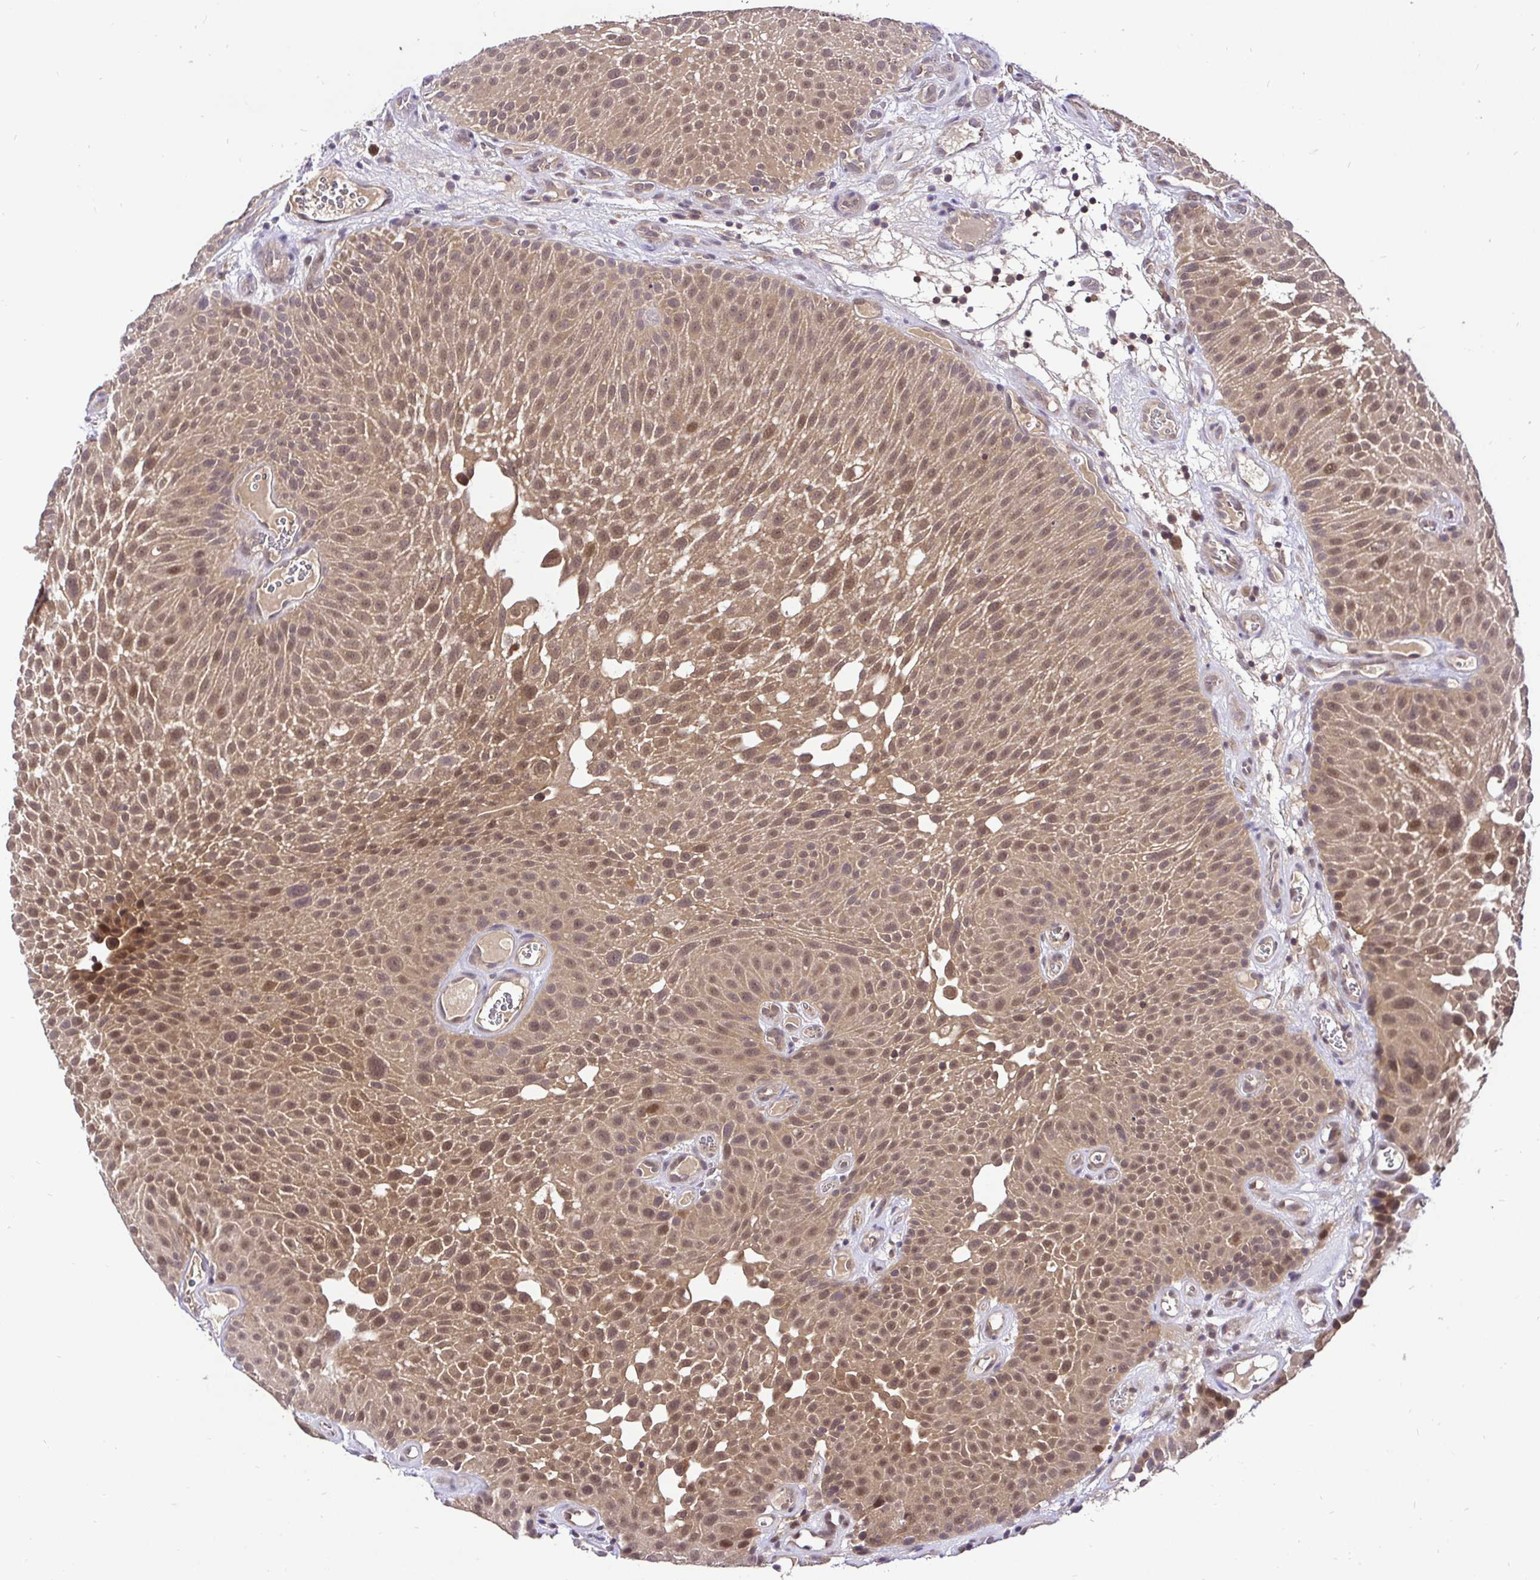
{"staining": {"intensity": "moderate", "quantity": ">75%", "location": "cytoplasmic/membranous,nuclear"}, "tissue": "urothelial cancer", "cell_type": "Tumor cells", "image_type": "cancer", "snomed": [{"axis": "morphology", "description": "Urothelial carcinoma, Low grade"}, {"axis": "topography", "description": "Urinary bladder"}], "caption": "The micrograph shows a brown stain indicating the presence of a protein in the cytoplasmic/membranous and nuclear of tumor cells in urothelial cancer.", "gene": "UBE2M", "patient": {"sex": "male", "age": 72}}